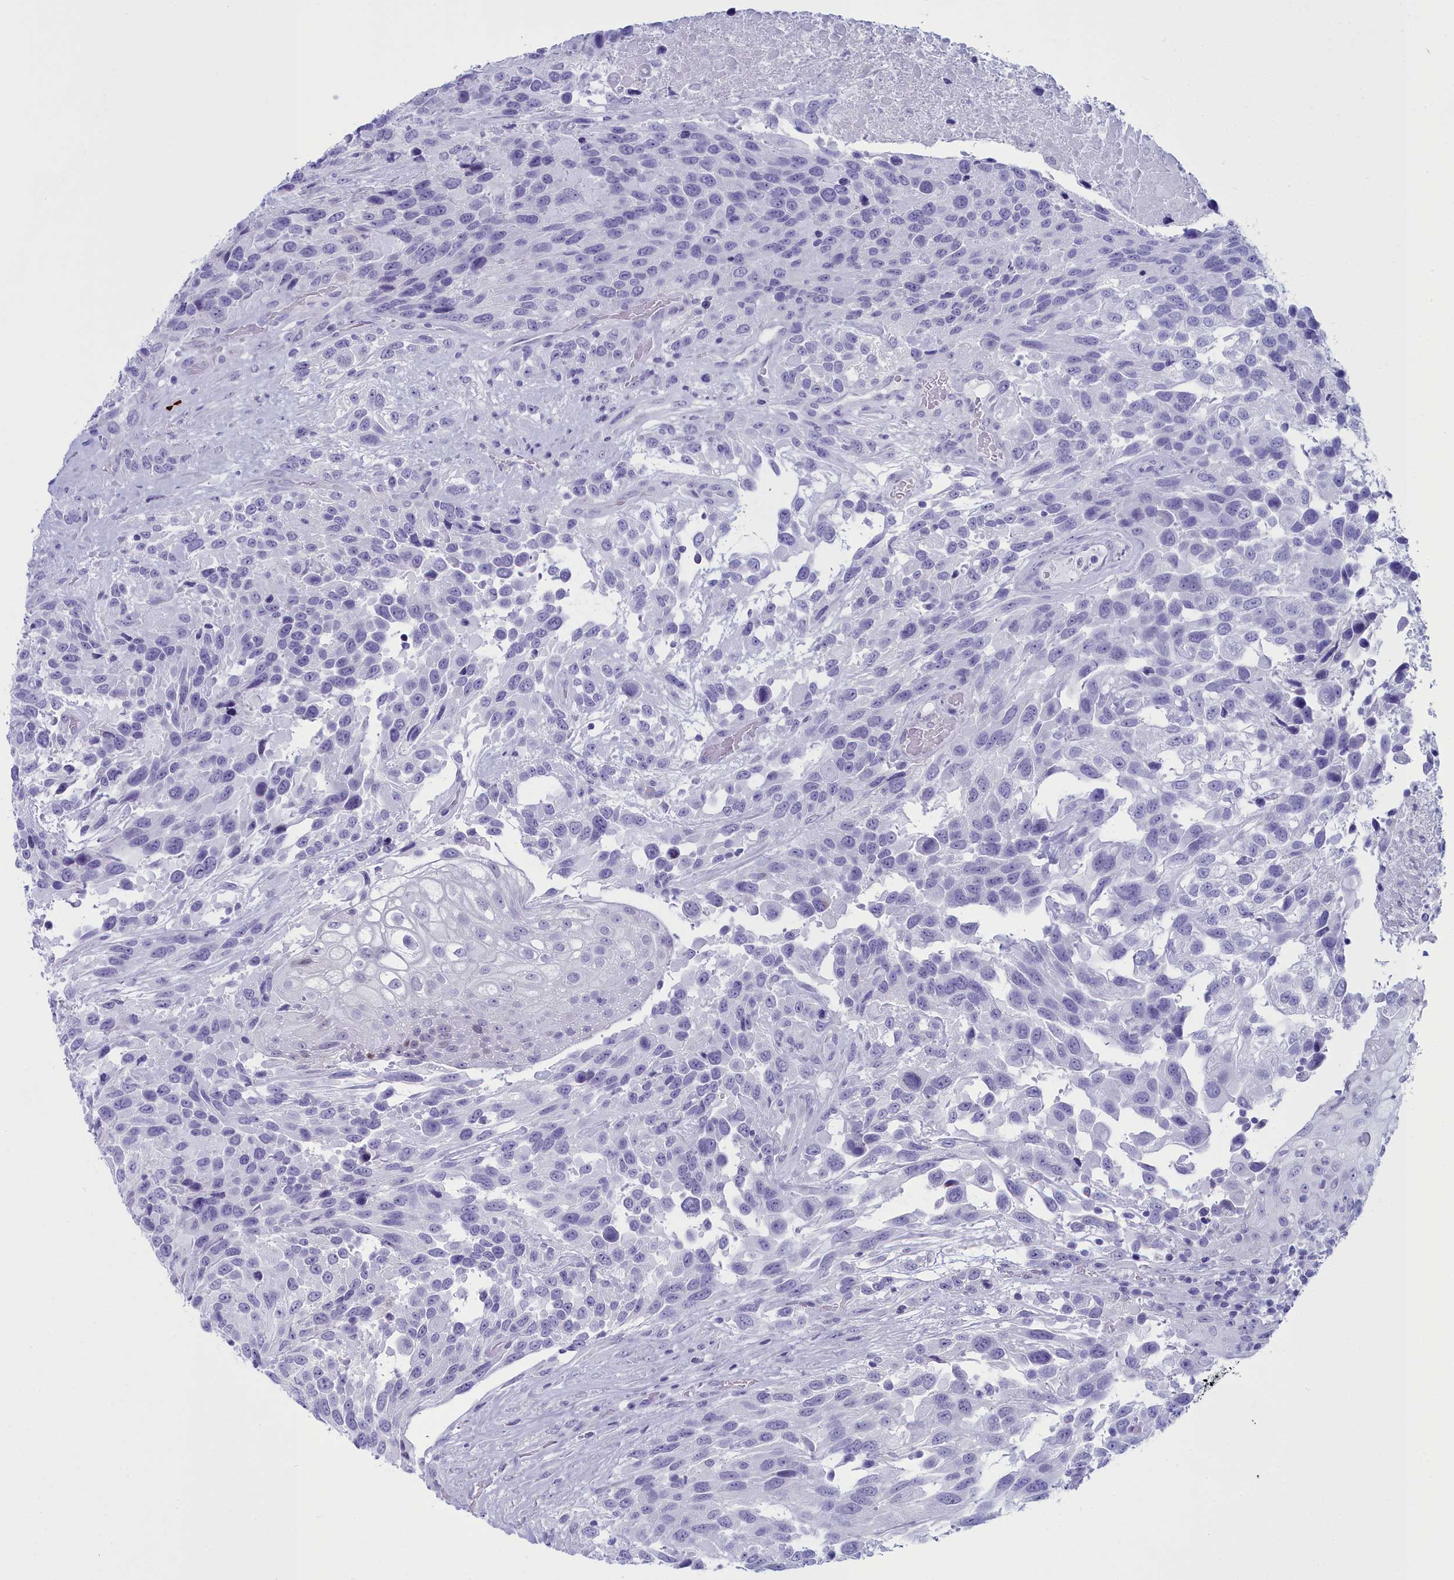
{"staining": {"intensity": "negative", "quantity": "none", "location": "none"}, "tissue": "urothelial cancer", "cell_type": "Tumor cells", "image_type": "cancer", "snomed": [{"axis": "morphology", "description": "Urothelial carcinoma, High grade"}, {"axis": "topography", "description": "Urinary bladder"}], "caption": "This is an immunohistochemistry (IHC) histopathology image of human urothelial cancer. There is no positivity in tumor cells.", "gene": "MAP6", "patient": {"sex": "female", "age": 70}}